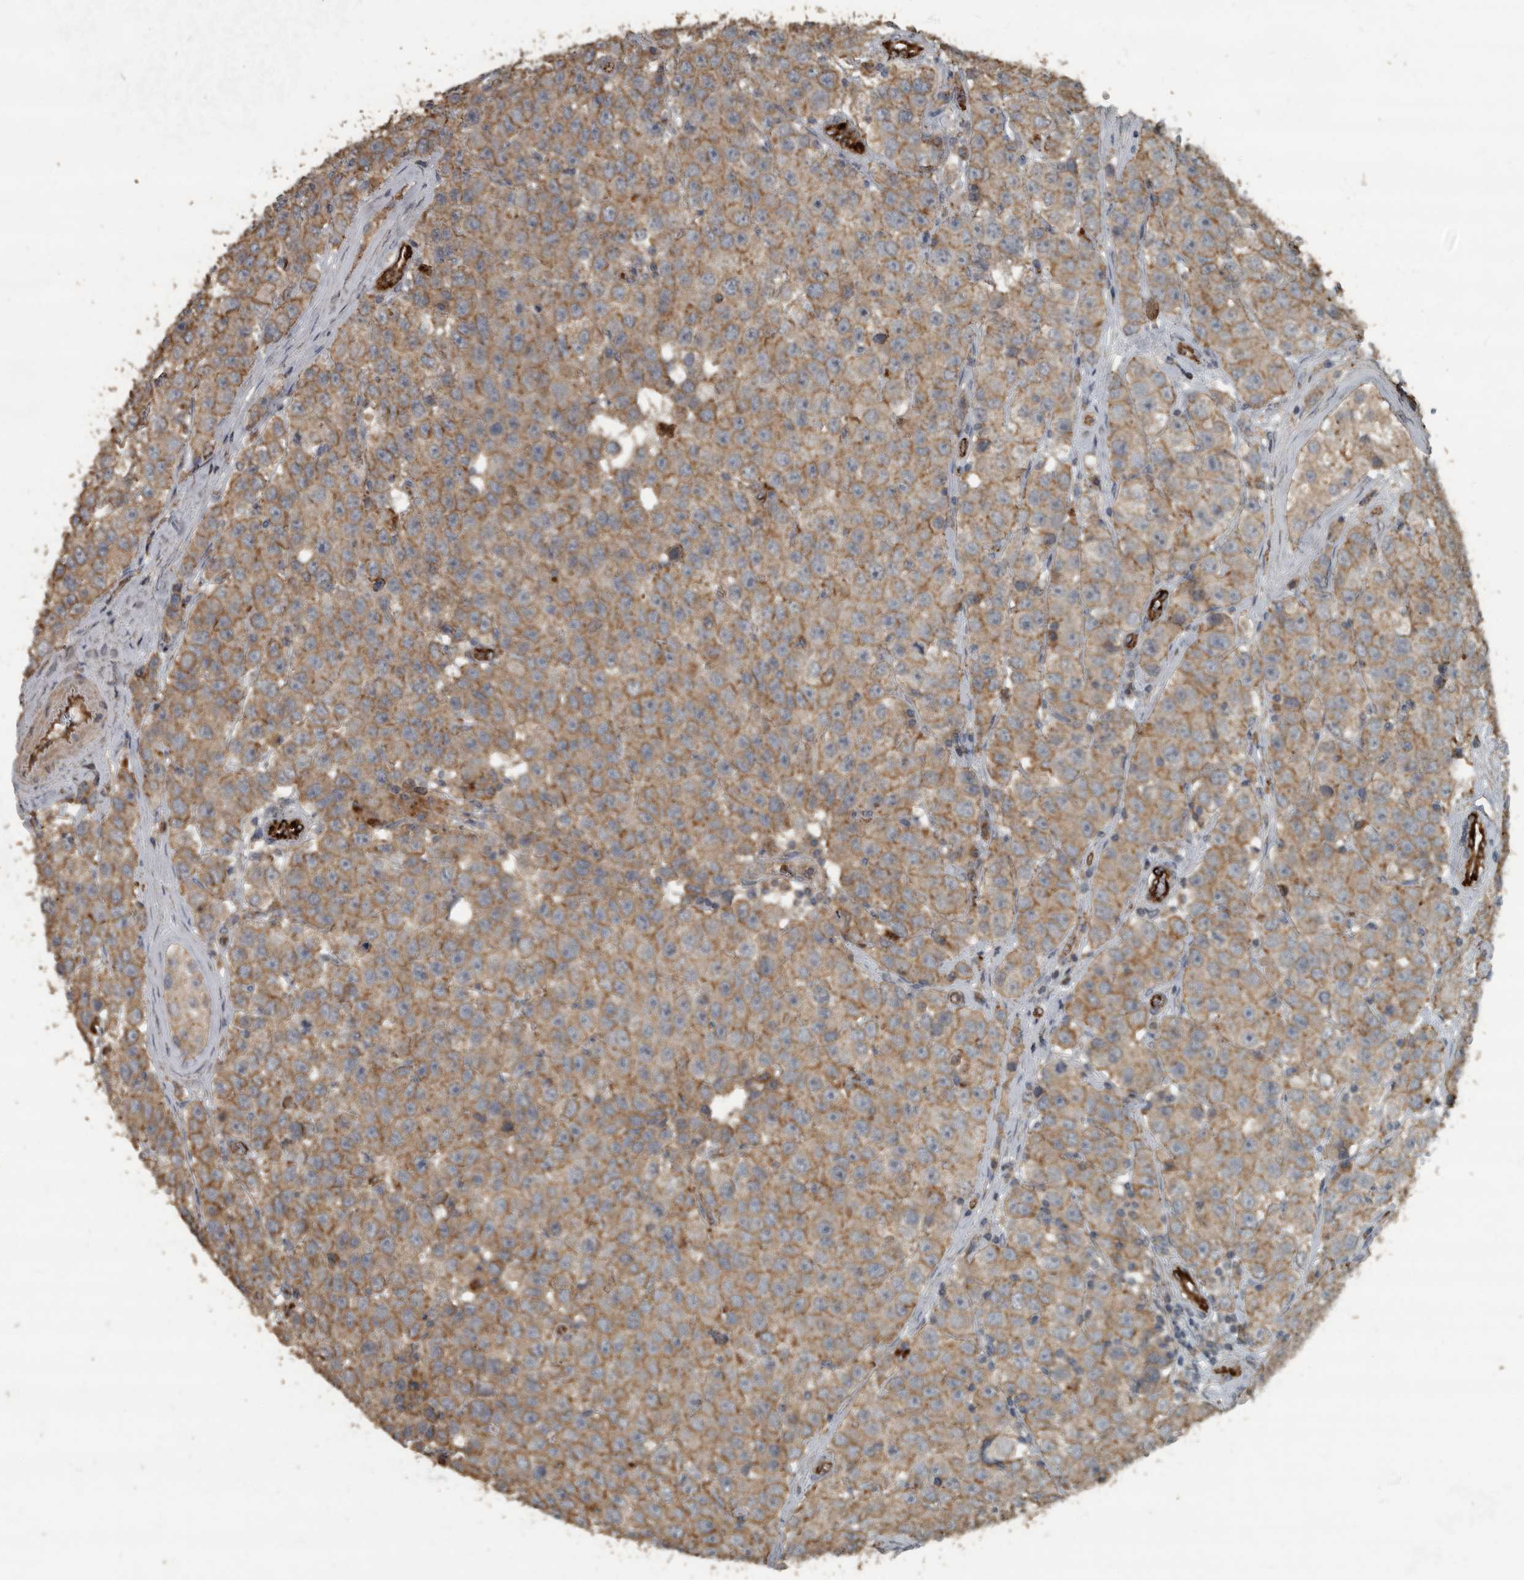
{"staining": {"intensity": "moderate", "quantity": ">75%", "location": "cytoplasmic/membranous"}, "tissue": "testis cancer", "cell_type": "Tumor cells", "image_type": "cancer", "snomed": [{"axis": "morphology", "description": "Seminoma, NOS"}, {"axis": "morphology", "description": "Carcinoma, Embryonal, NOS"}, {"axis": "topography", "description": "Testis"}], "caption": "Immunohistochemical staining of embryonal carcinoma (testis) reveals medium levels of moderate cytoplasmic/membranous protein positivity in approximately >75% of tumor cells.", "gene": "IL15RA", "patient": {"sex": "male", "age": 28}}